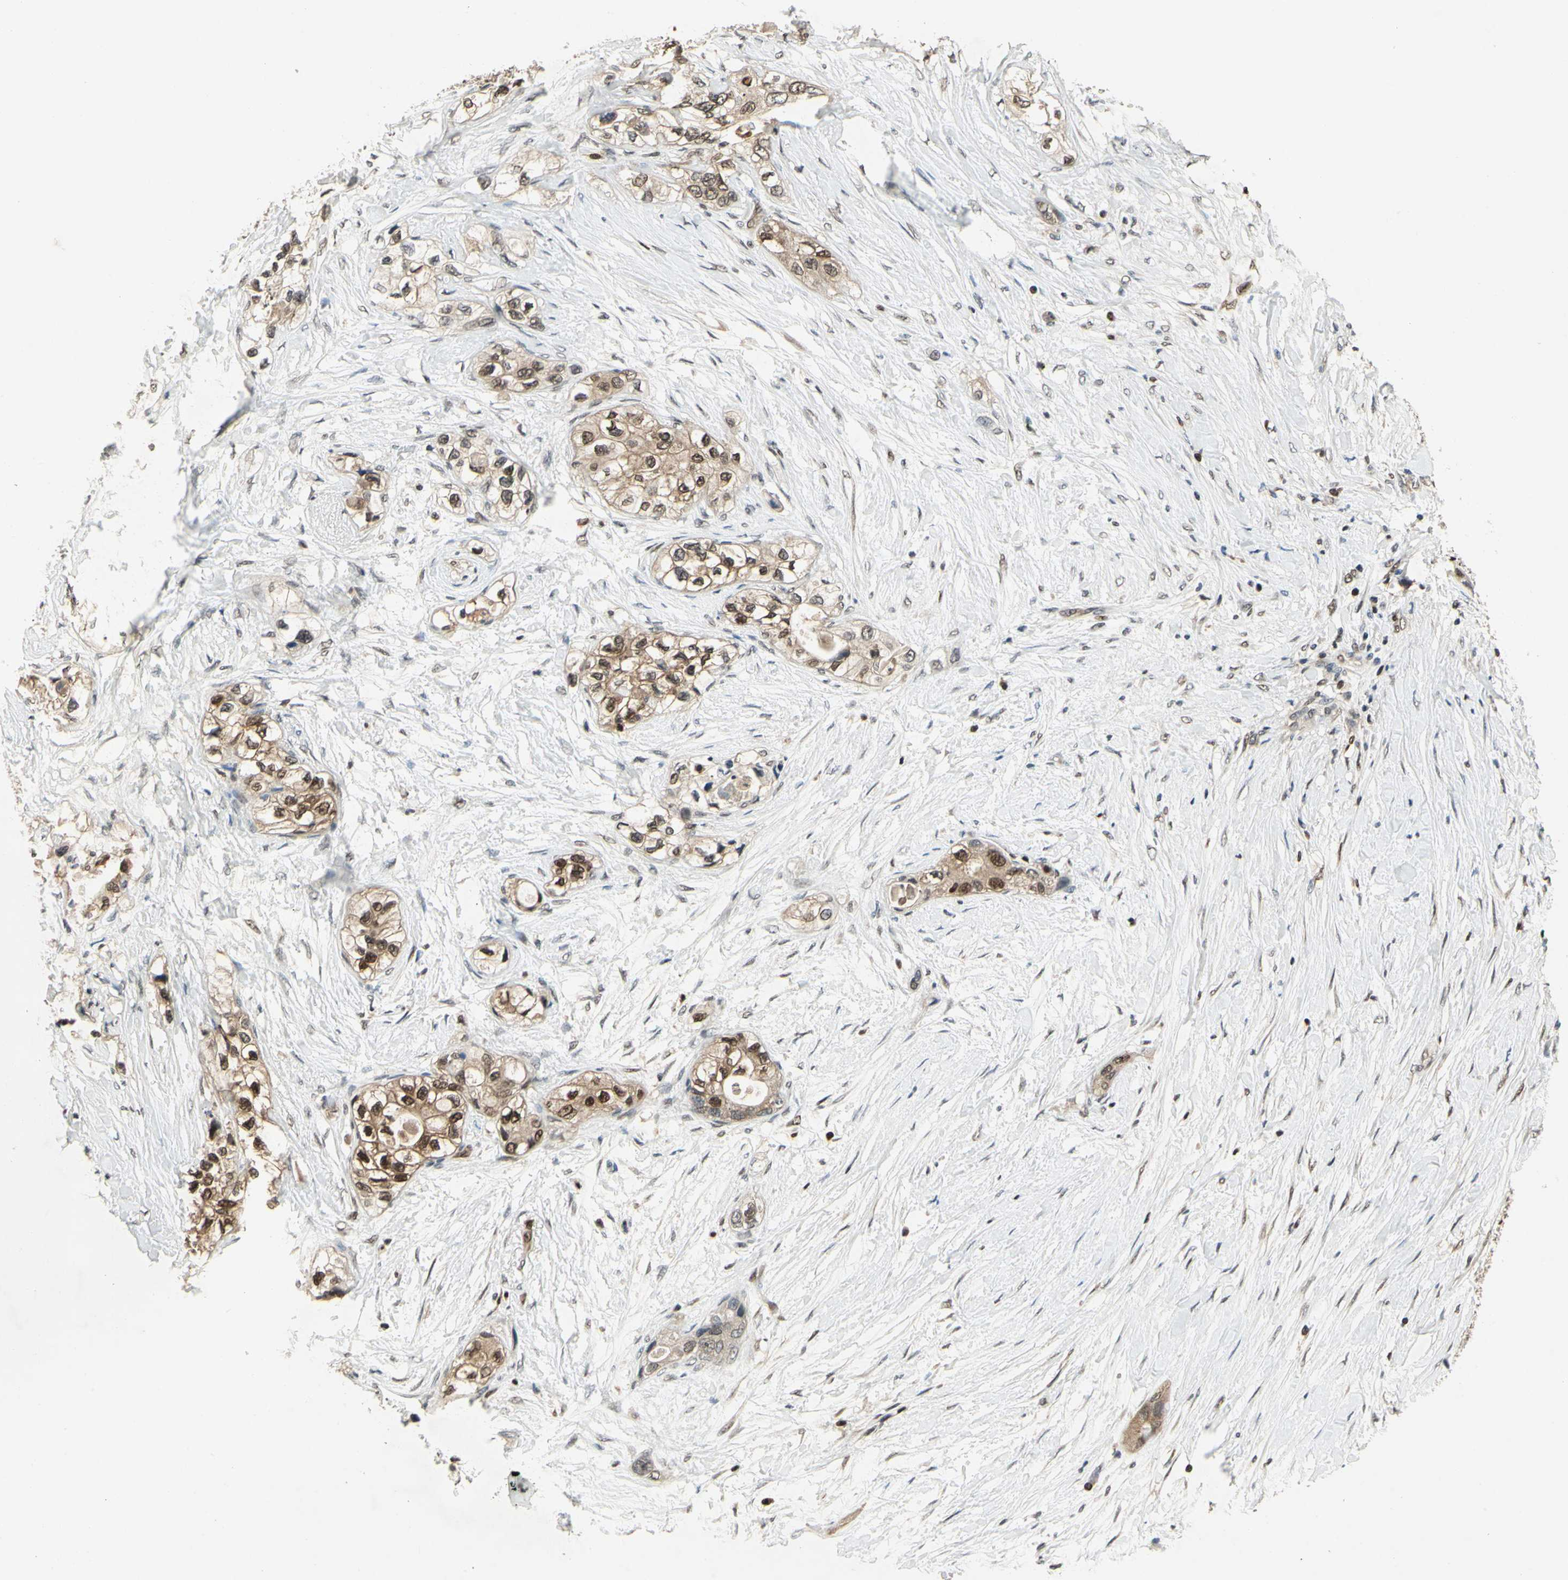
{"staining": {"intensity": "moderate", "quantity": ">75%", "location": "none"}, "tissue": "pancreatic cancer", "cell_type": "Tumor cells", "image_type": "cancer", "snomed": [{"axis": "morphology", "description": "Adenocarcinoma, NOS"}, {"axis": "topography", "description": "Pancreas"}], "caption": "Pancreatic cancer (adenocarcinoma) tissue demonstrates moderate None staining in approximately >75% of tumor cells, visualized by immunohistochemistry.", "gene": "GSR", "patient": {"sex": "female", "age": 70}}